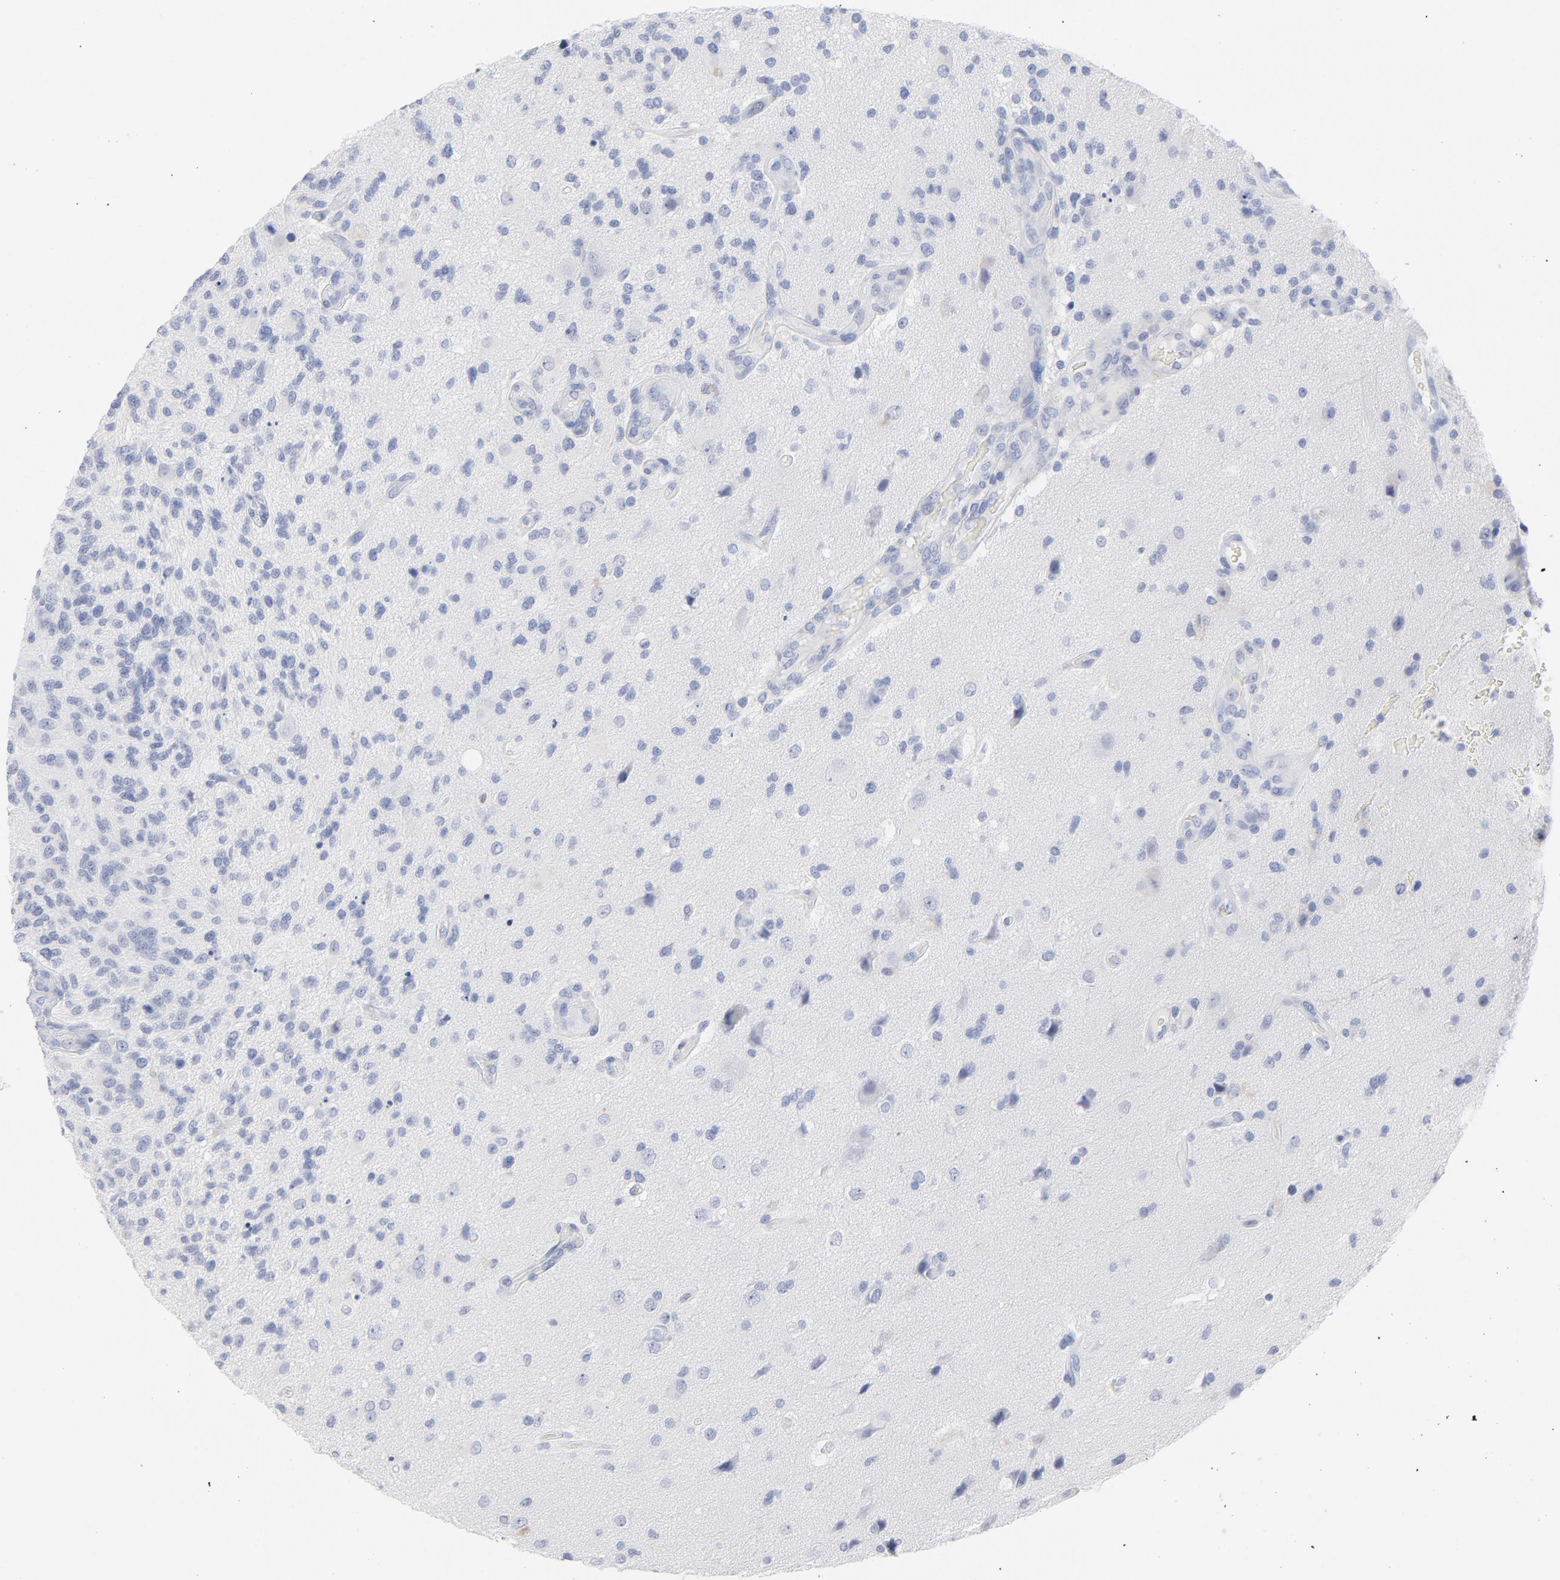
{"staining": {"intensity": "negative", "quantity": "none", "location": "none"}, "tissue": "glioma", "cell_type": "Tumor cells", "image_type": "cancer", "snomed": [{"axis": "morphology", "description": "Normal tissue, NOS"}, {"axis": "morphology", "description": "Glioma, malignant, High grade"}, {"axis": "topography", "description": "Cerebral cortex"}], "caption": "This micrograph is of malignant glioma (high-grade) stained with immunohistochemistry (IHC) to label a protein in brown with the nuclei are counter-stained blue. There is no positivity in tumor cells.", "gene": "P2RY8", "patient": {"sex": "male", "age": 75}}